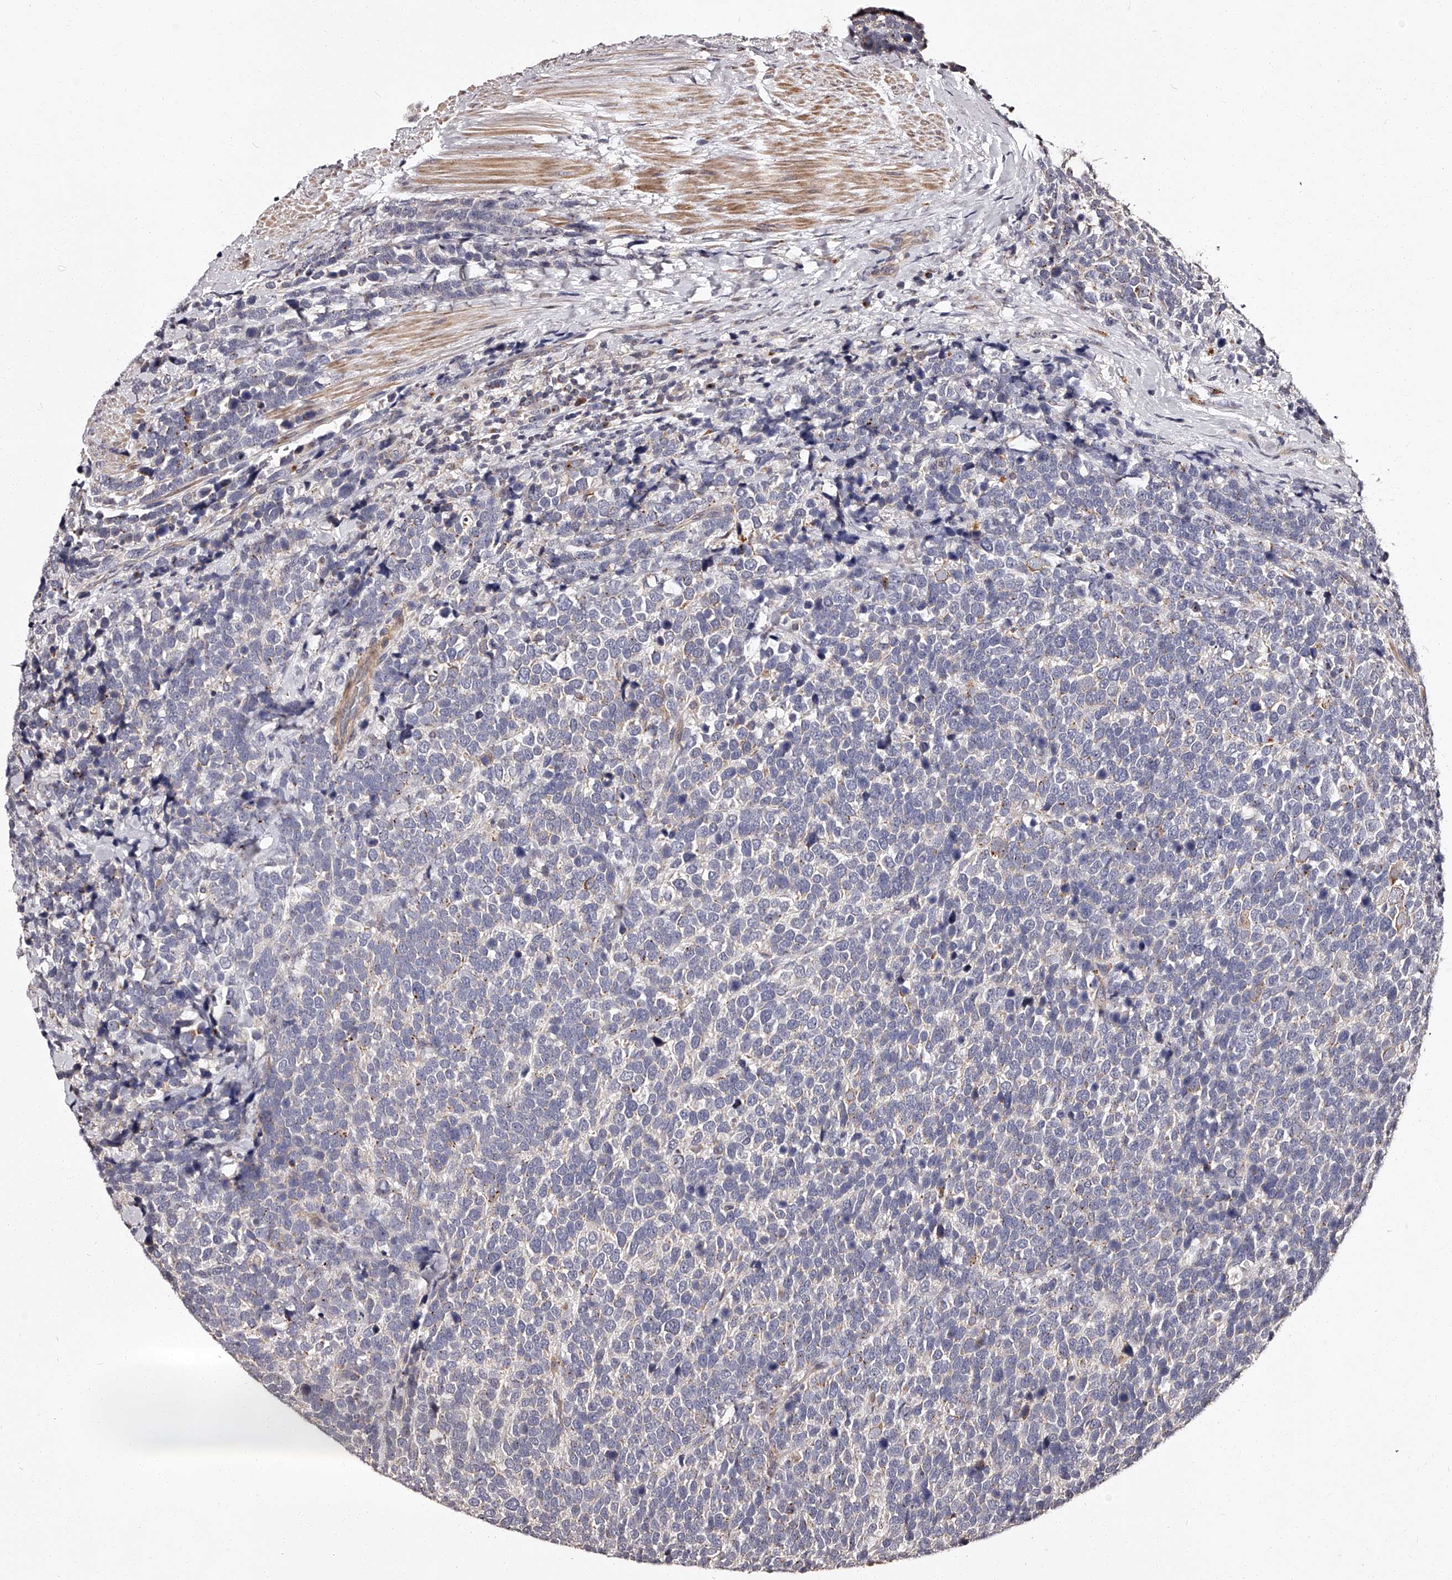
{"staining": {"intensity": "negative", "quantity": "none", "location": "none"}, "tissue": "urothelial cancer", "cell_type": "Tumor cells", "image_type": "cancer", "snomed": [{"axis": "morphology", "description": "Urothelial carcinoma, High grade"}, {"axis": "topography", "description": "Urinary bladder"}], "caption": "Immunohistochemical staining of urothelial cancer displays no significant staining in tumor cells.", "gene": "RSC1A1", "patient": {"sex": "female", "age": 82}}